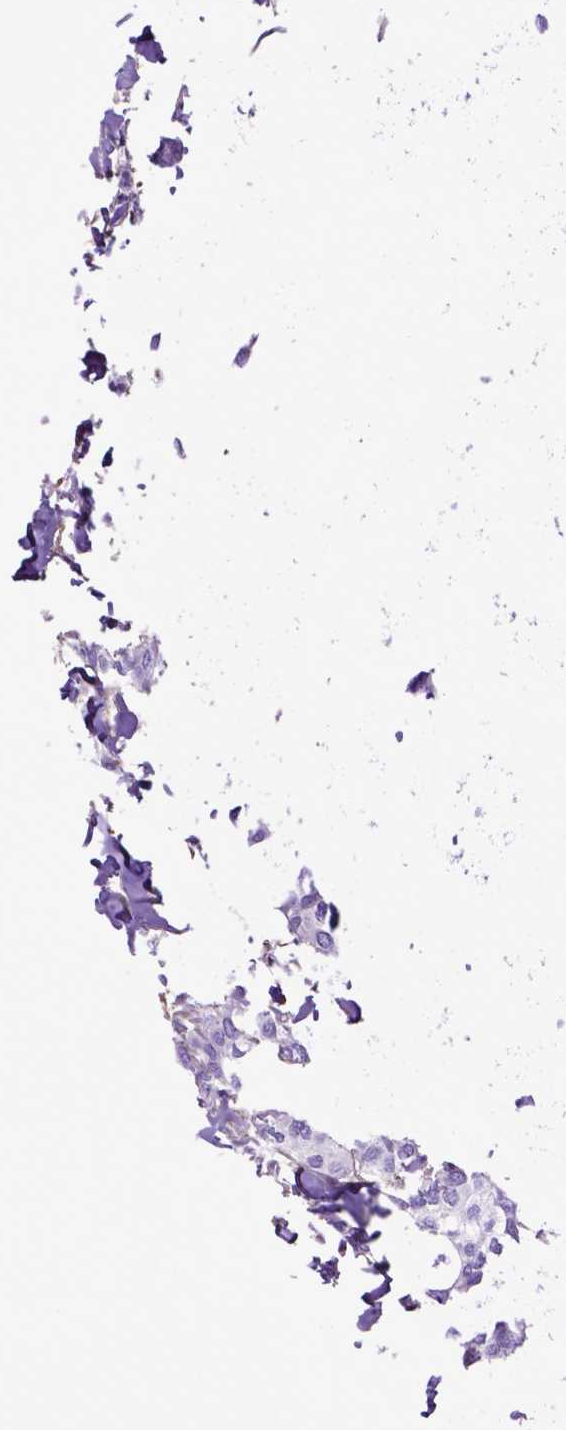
{"staining": {"intensity": "negative", "quantity": "none", "location": "none"}, "tissue": "breast cancer", "cell_type": "Tumor cells", "image_type": "cancer", "snomed": [{"axis": "morphology", "description": "Duct carcinoma"}, {"axis": "topography", "description": "Breast"}], "caption": "Immunohistochemistry of breast cancer demonstrates no positivity in tumor cells.", "gene": "ASAH2", "patient": {"sex": "female", "age": 62}}